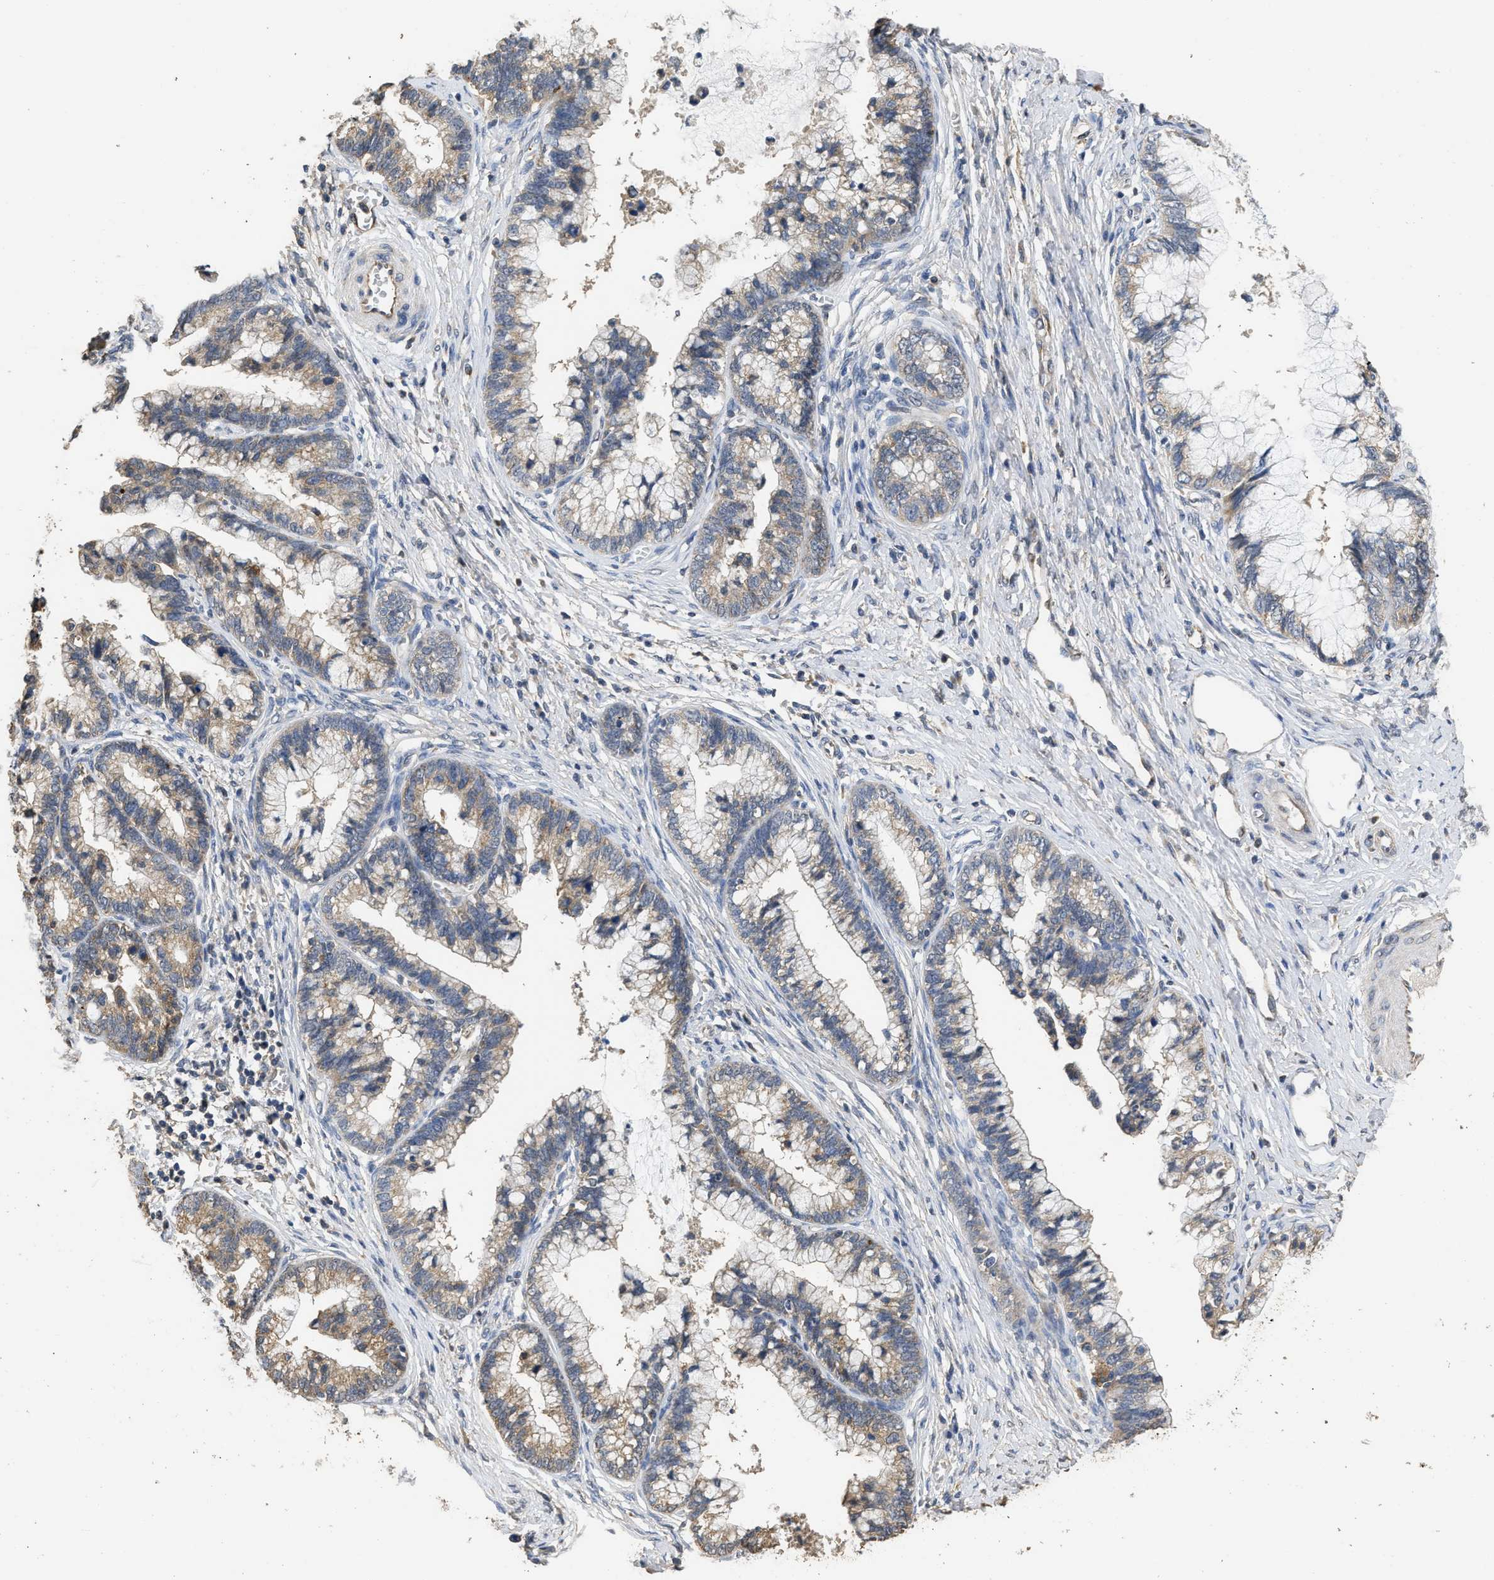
{"staining": {"intensity": "moderate", "quantity": "25%-75%", "location": "cytoplasmic/membranous"}, "tissue": "cervical cancer", "cell_type": "Tumor cells", "image_type": "cancer", "snomed": [{"axis": "morphology", "description": "Adenocarcinoma, NOS"}, {"axis": "topography", "description": "Cervix"}], "caption": "Moderate cytoplasmic/membranous protein expression is identified in about 25%-75% of tumor cells in cervical adenocarcinoma. (DAB IHC with brightfield microscopy, high magnification).", "gene": "SPINT2", "patient": {"sex": "female", "age": 44}}